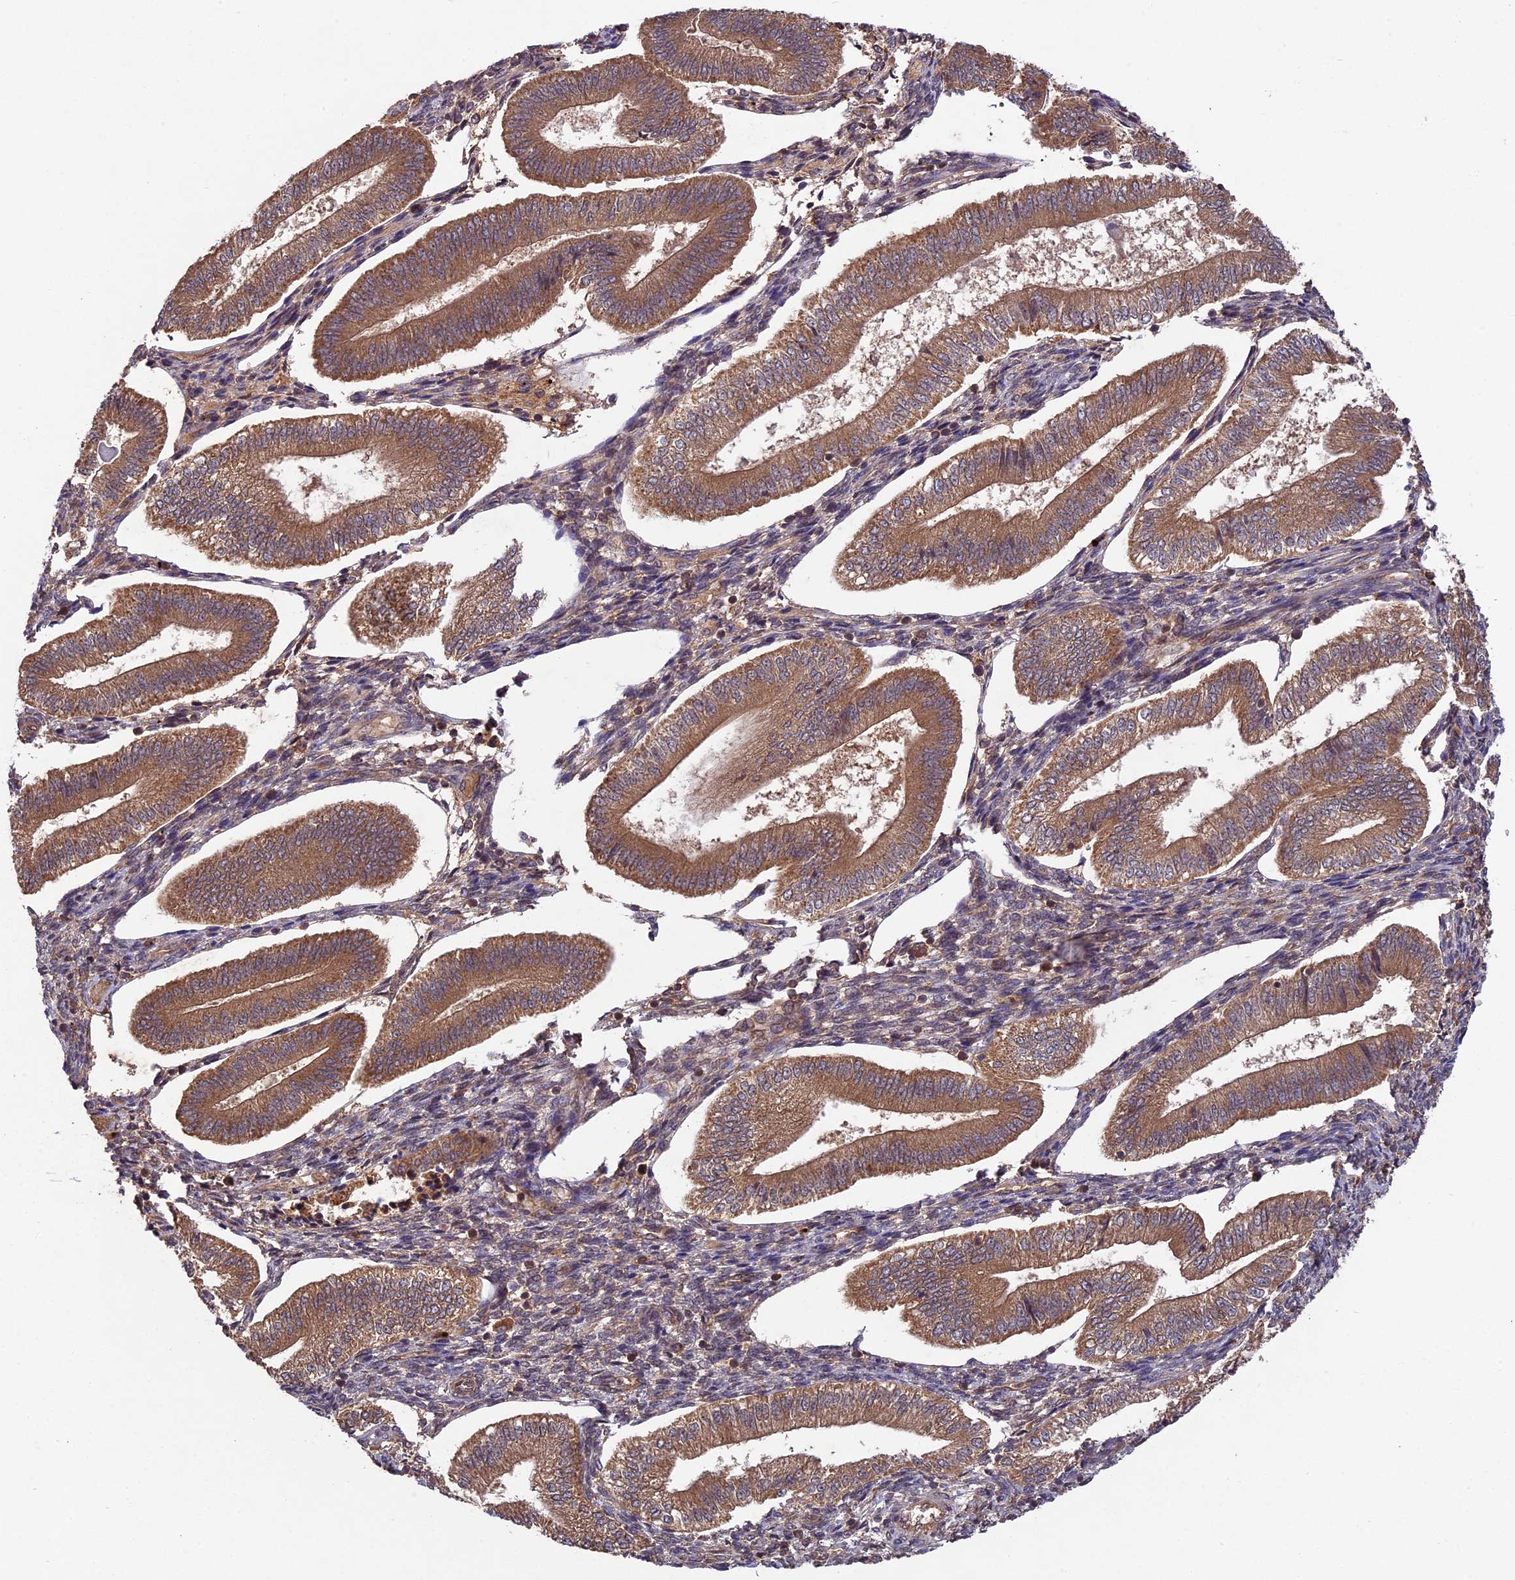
{"staining": {"intensity": "moderate", "quantity": "25%-75%", "location": "cytoplasmic/membranous"}, "tissue": "endometrium", "cell_type": "Cells in endometrial stroma", "image_type": "normal", "snomed": [{"axis": "morphology", "description": "Normal tissue, NOS"}, {"axis": "topography", "description": "Endometrium"}], "caption": "The image reveals a brown stain indicating the presence of a protein in the cytoplasmic/membranous of cells in endometrial stroma in endometrium. Nuclei are stained in blue.", "gene": "CHAC1", "patient": {"sex": "female", "age": 34}}